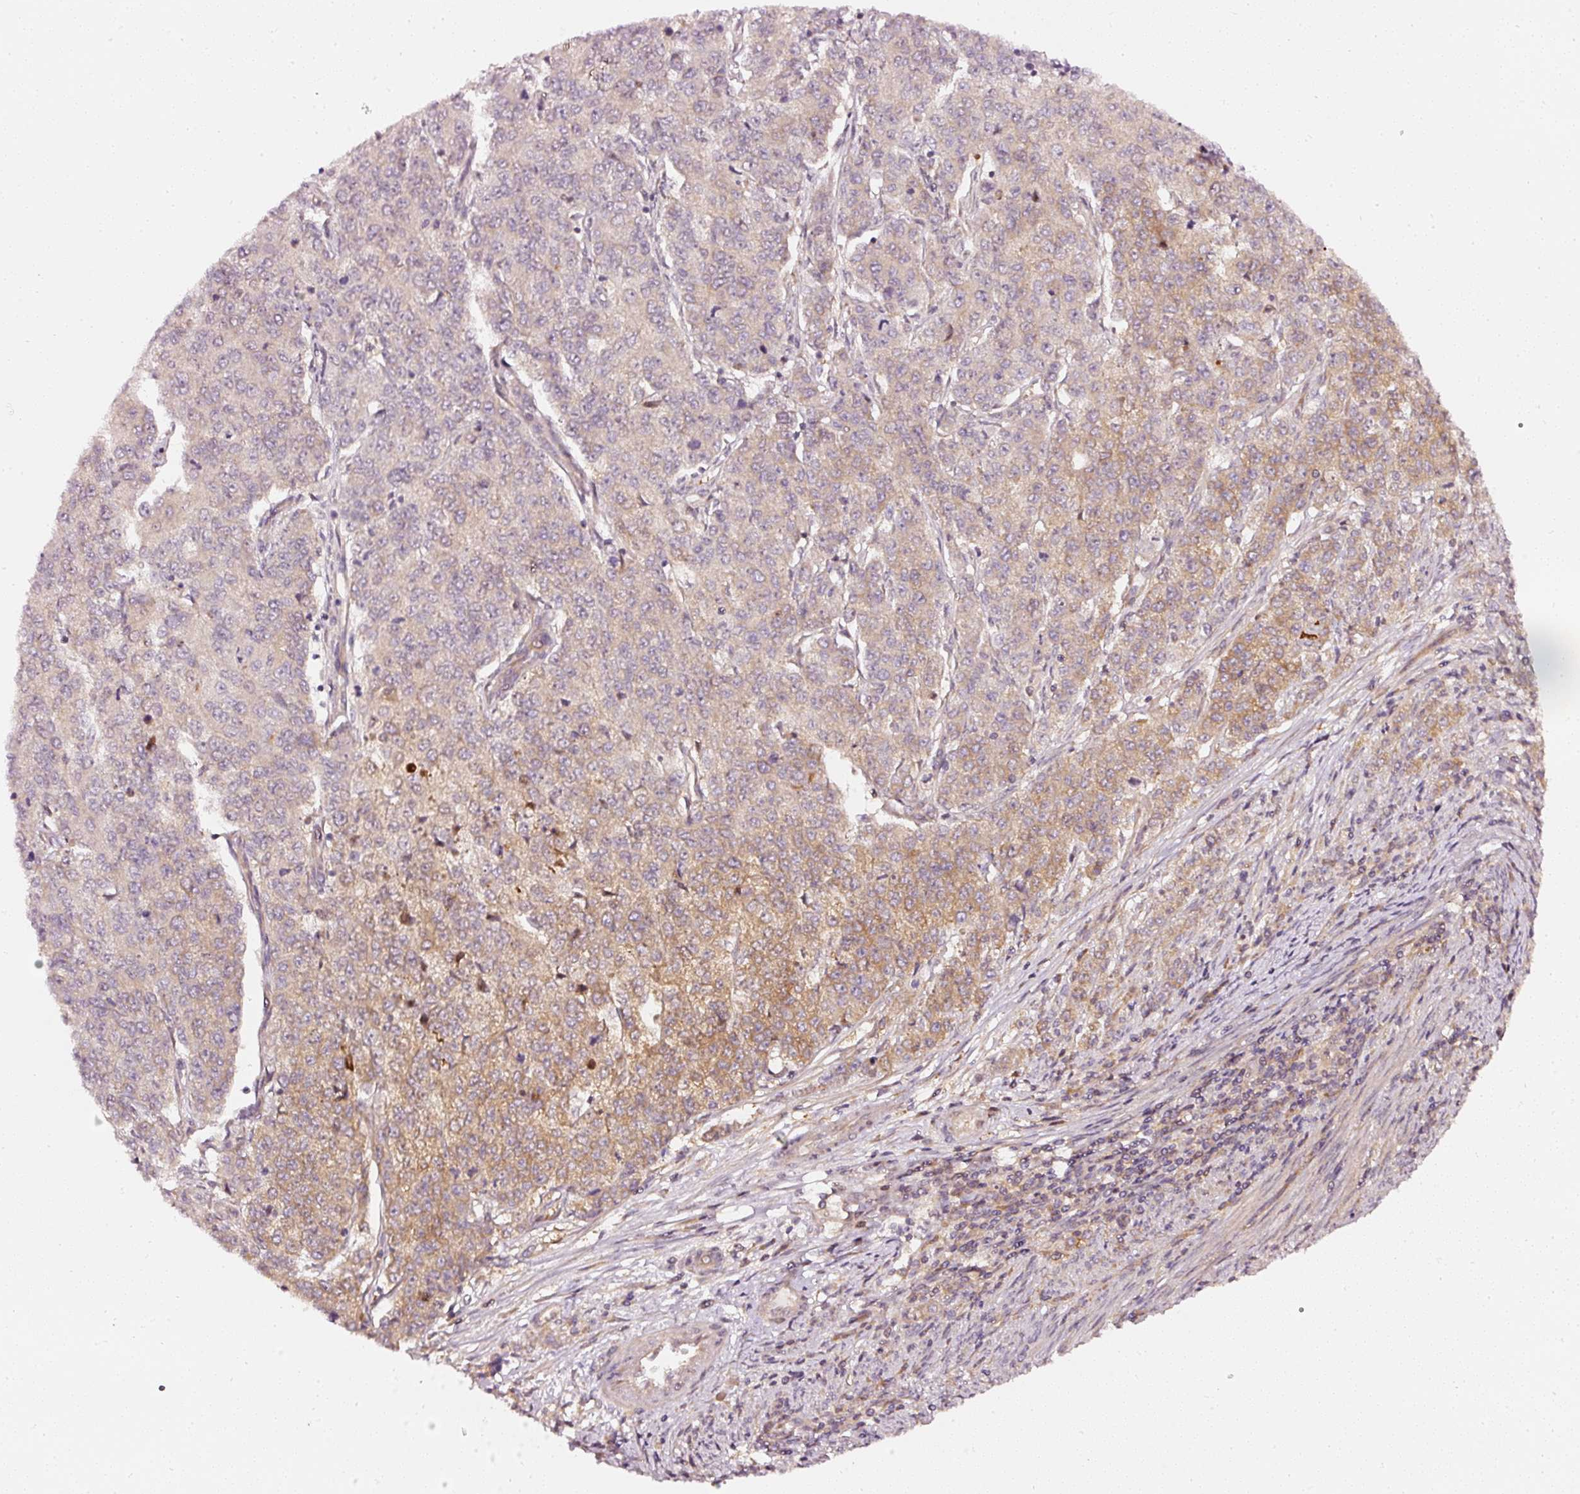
{"staining": {"intensity": "moderate", "quantity": "<25%", "location": "cytoplasmic/membranous"}, "tissue": "endometrial cancer", "cell_type": "Tumor cells", "image_type": "cancer", "snomed": [{"axis": "morphology", "description": "Adenocarcinoma, NOS"}, {"axis": "topography", "description": "Endometrium"}], "caption": "Tumor cells reveal low levels of moderate cytoplasmic/membranous expression in about <25% of cells in endometrial cancer.", "gene": "ASMTL", "patient": {"sex": "female", "age": 50}}